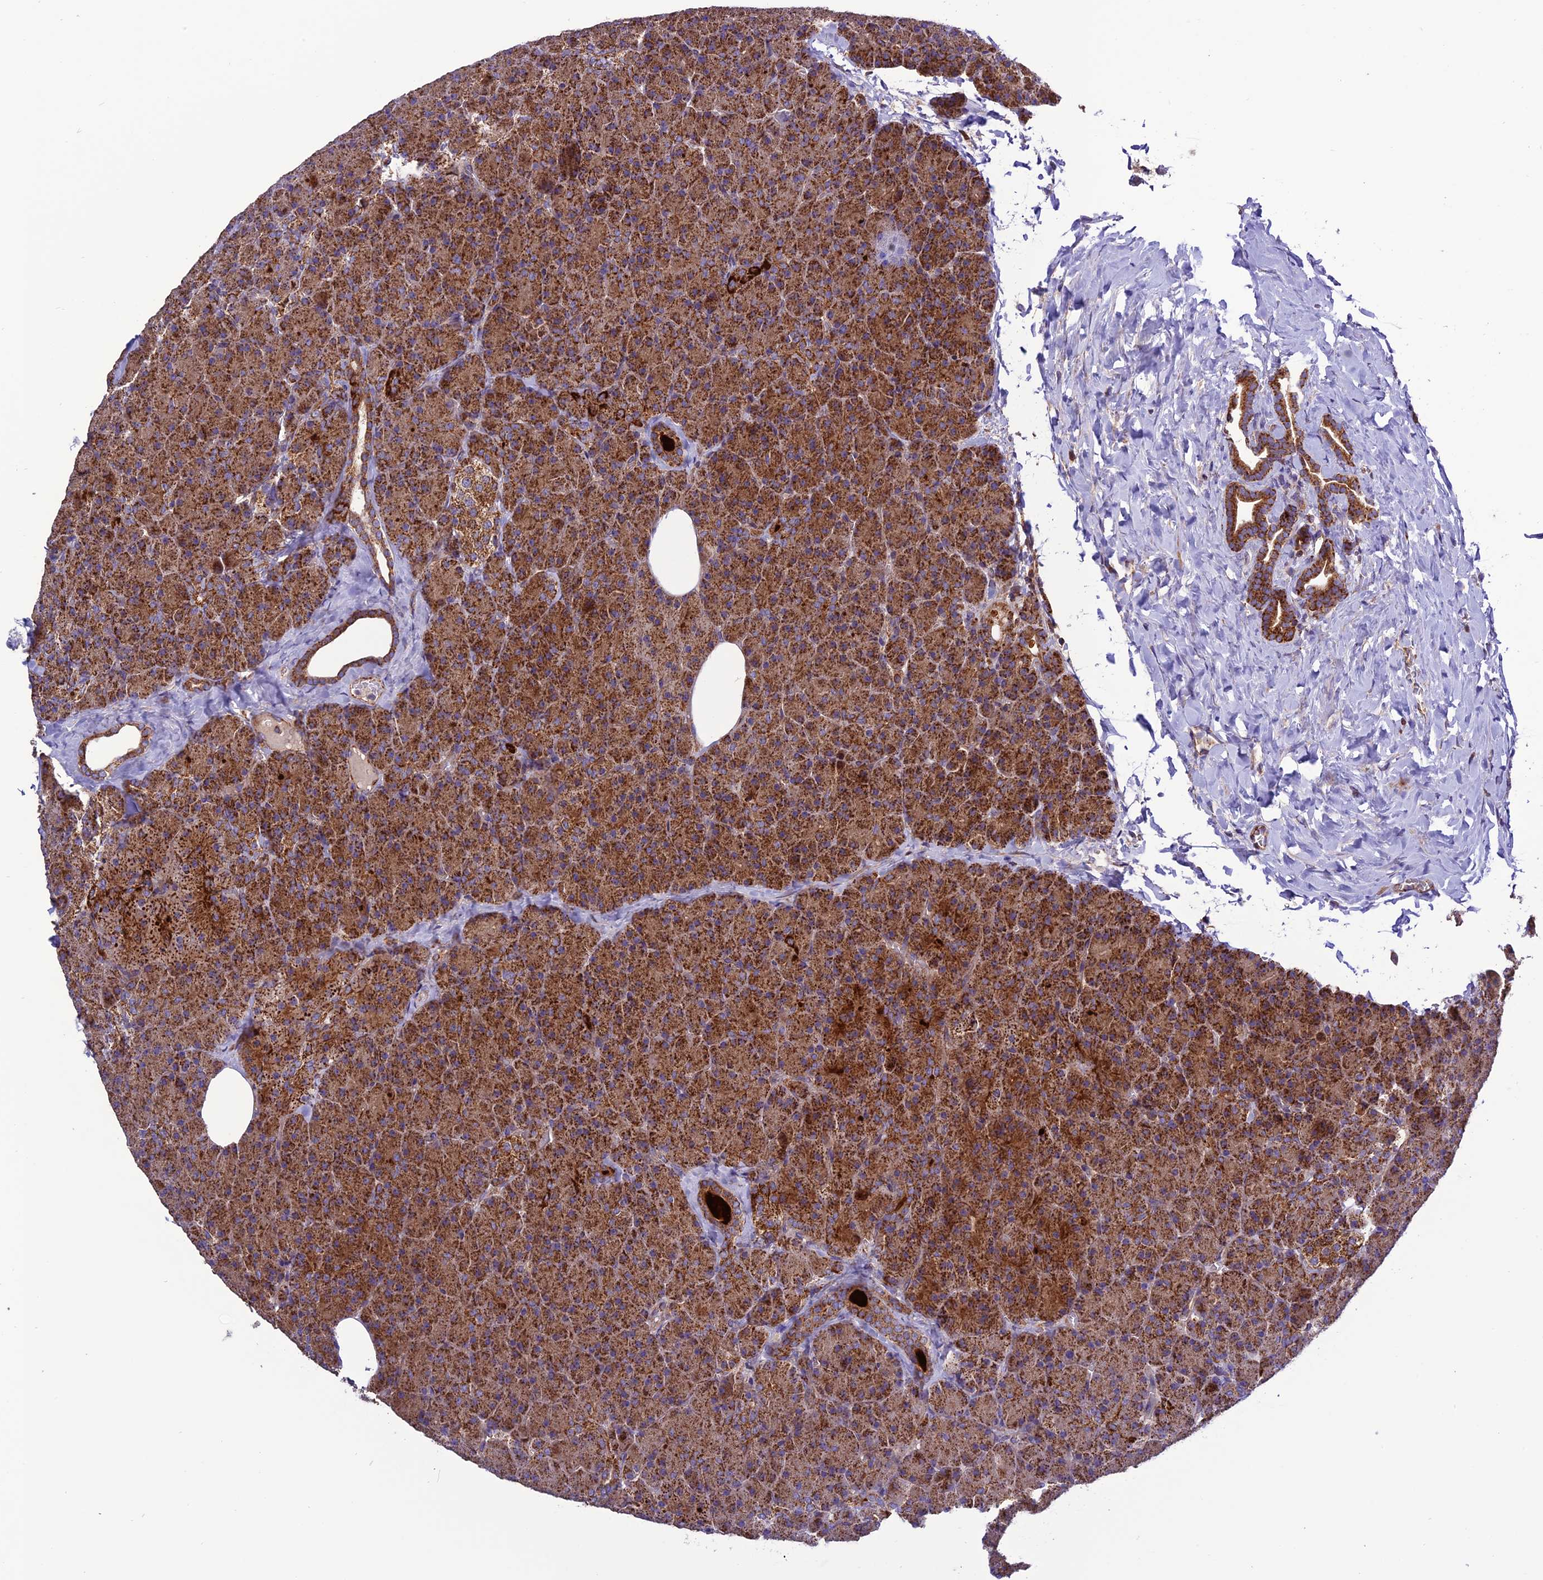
{"staining": {"intensity": "strong", "quantity": ">75%", "location": "cytoplasmic/membranous"}, "tissue": "pancreas", "cell_type": "Exocrine glandular cells", "image_type": "normal", "snomed": [{"axis": "morphology", "description": "Normal tissue, NOS"}, {"axis": "morphology", "description": "Carcinoid, malignant, NOS"}, {"axis": "topography", "description": "Pancreas"}], "caption": "There is high levels of strong cytoplasmic/membranous staining in exocrine glandular cells of normal pancreas, as demonstrated by immunohistochemical staining (brown color).", "gene": "MRPS9", "patient": {"sex": "female", "age": 35}}